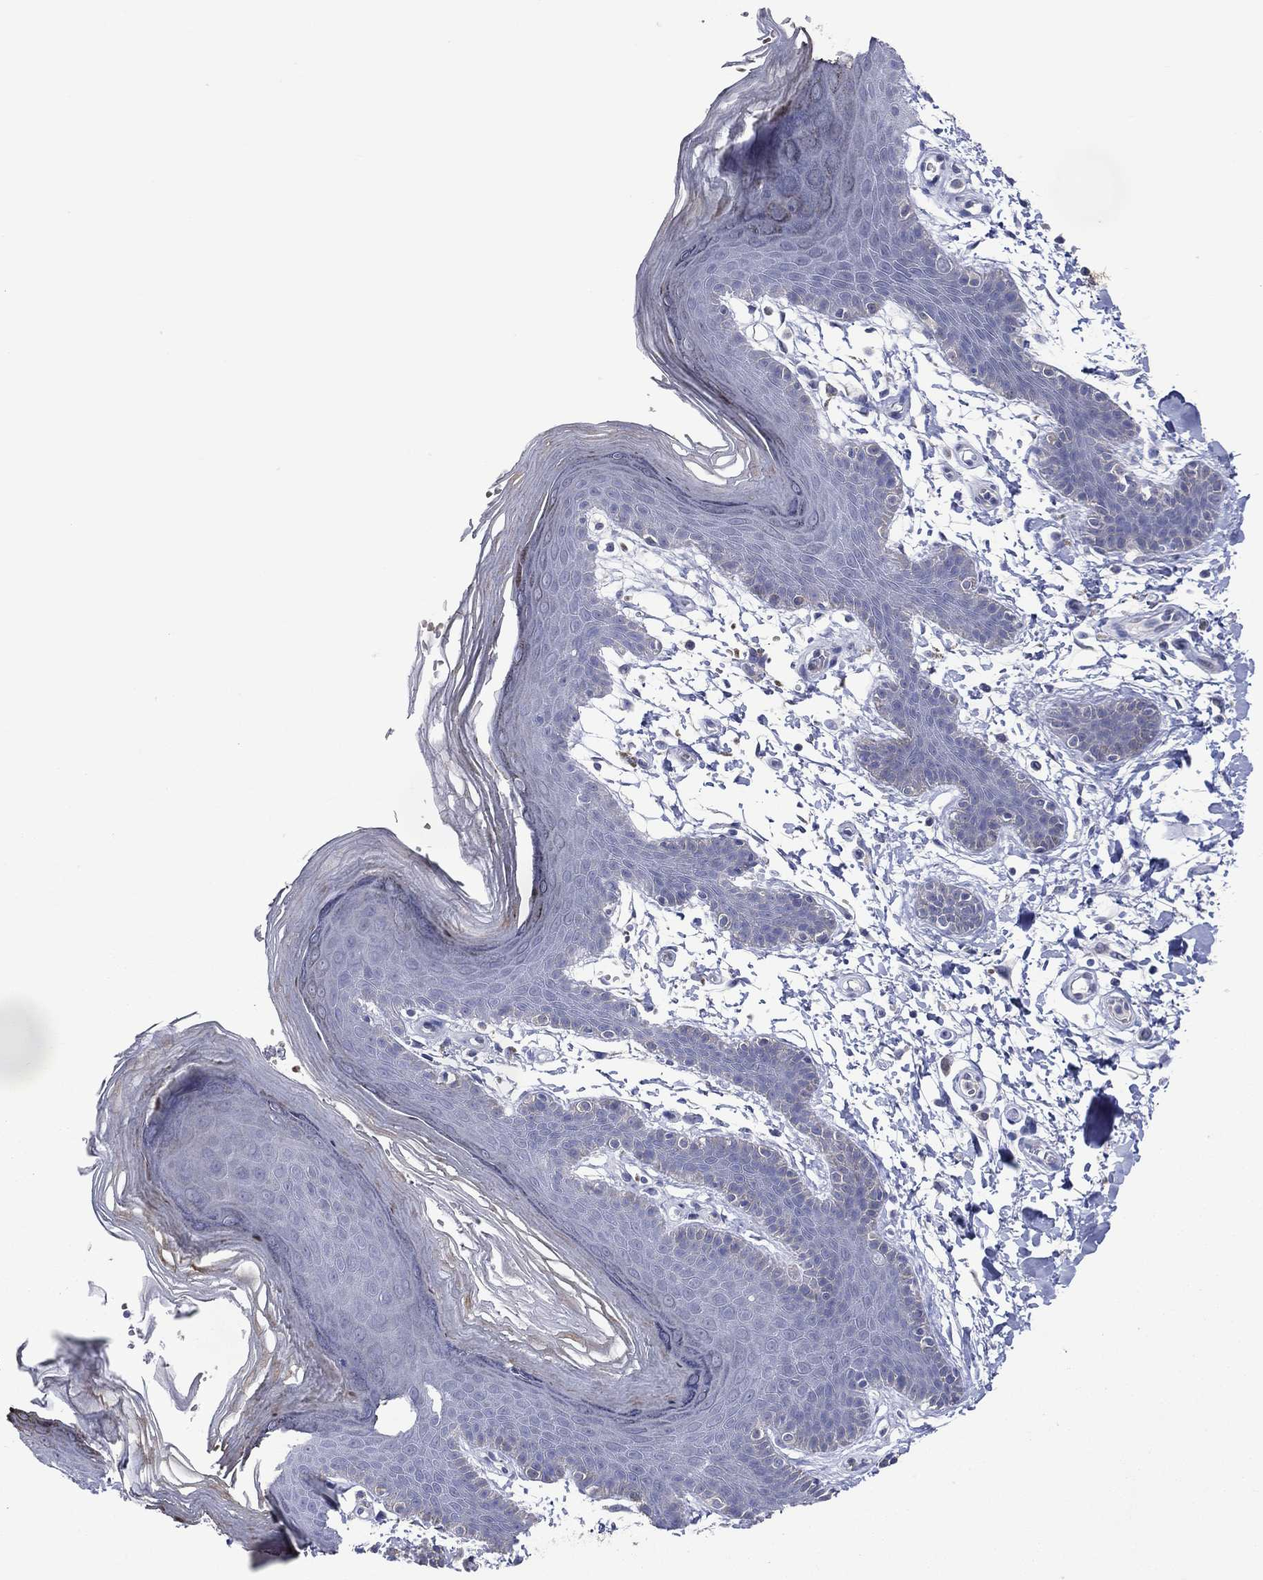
{"staining": {"intensity": "moderate", "quantity": "<25%", "location": "cytoplasmic/membranous"}, "tissue": "skin", "cell_type": "Epidermal cells", "image_type": "normal", "snomed": [{"axis": "morphology", "description": "Normal tissue, NOS"}, {"axis": "topography", "description": "Anal"}], "caption": "The immunohistochemical stain highlights moderate cytoplasmic/membranous positivity in epidermal cells of unremarkable skin.", "gene": "DNAH6", "patient": {"sex": "male", "age": 53}}